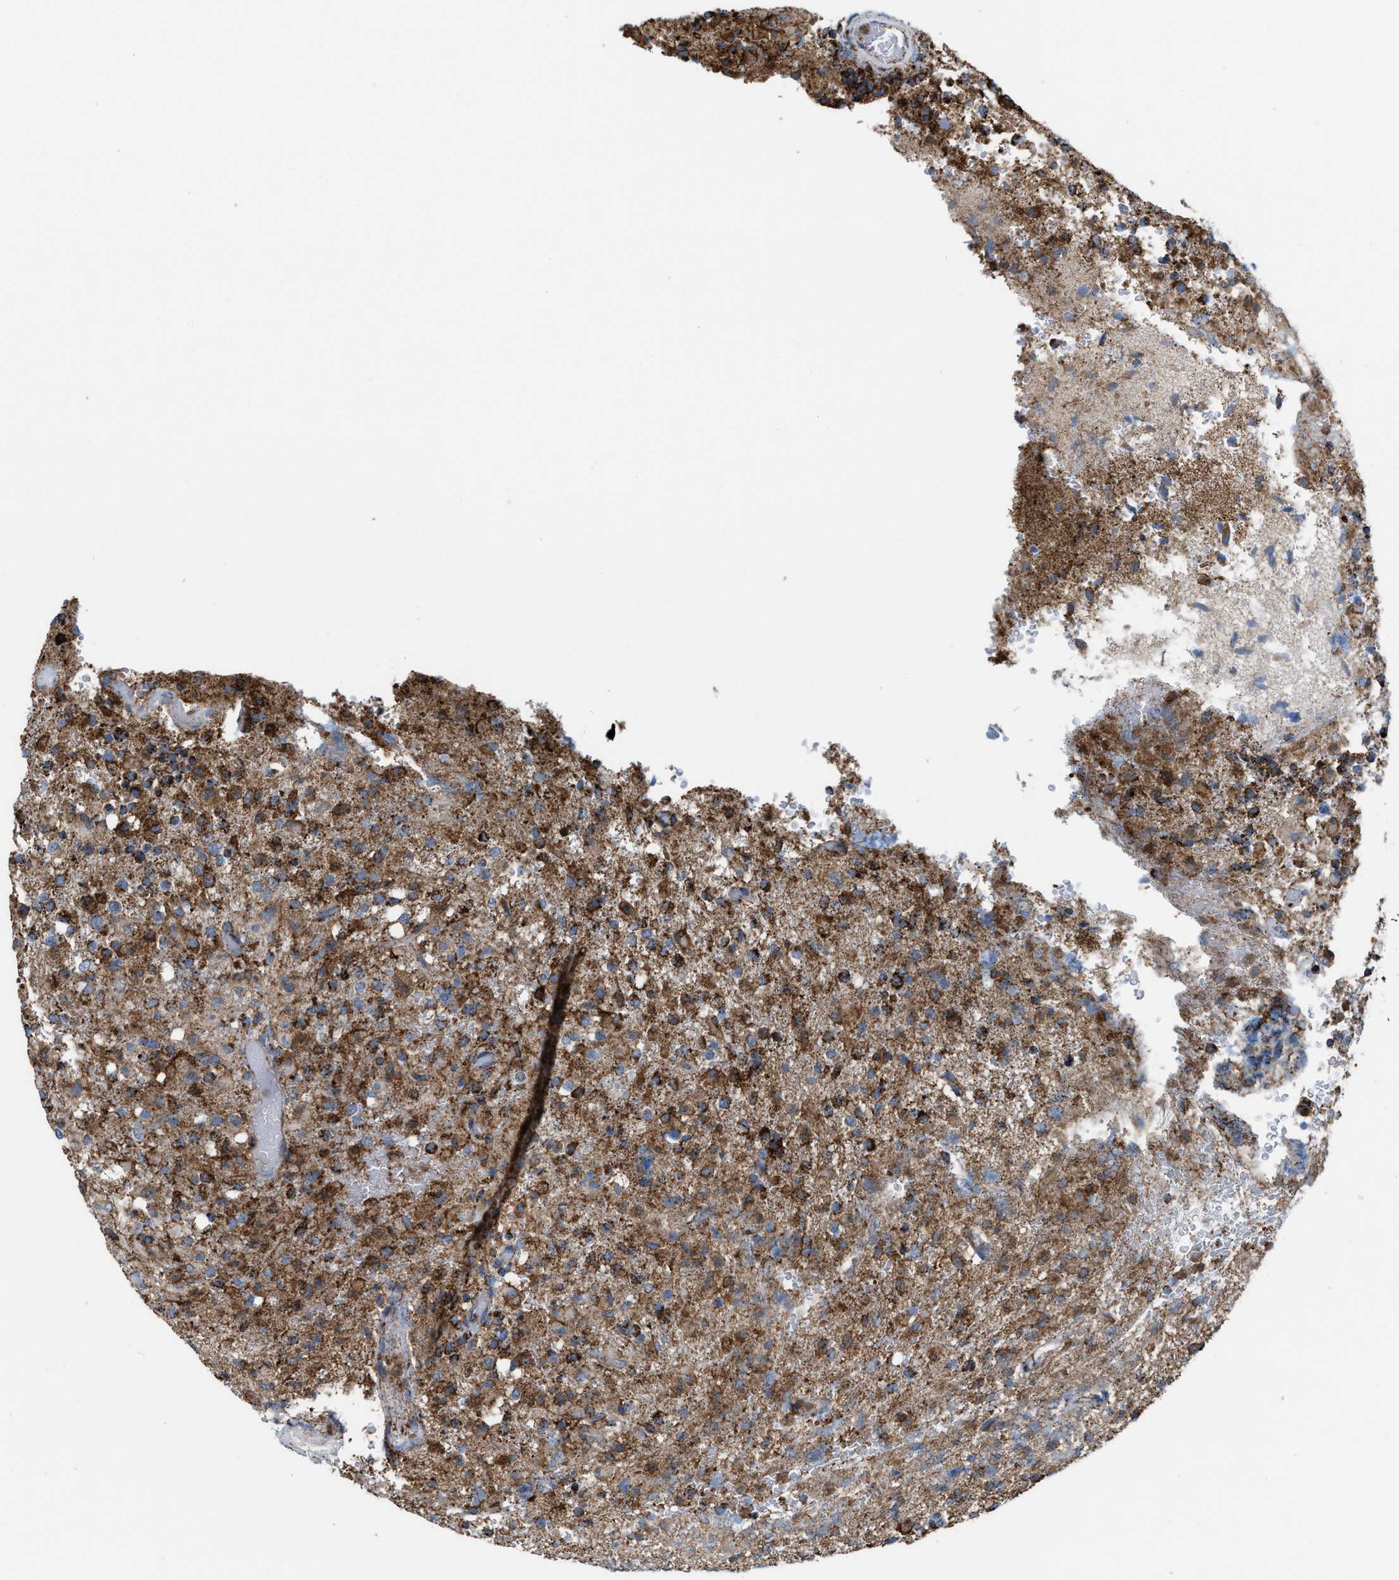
{"staining": {"intensity": "moderate", "quantity": ">75%", "location": "cytoplasmic/membranous"}, "tissue": "glioma", "cell_type": "Tumor cells", "image_type": "cancer", "snomed": [{"axis": "morphology", "description": "Glioma, malignant, High grade"}, {"axis": "topography", "description": "Brain"}], "caption": "Human malignant glioma (high-grade) stained with a brown dye demonstrates moderate cytoplasmic/membranous positive positivity in approximately >75% of tumor cells.", "gene": "ECHS1", "patient": {"sex": "female", "age": 57}}